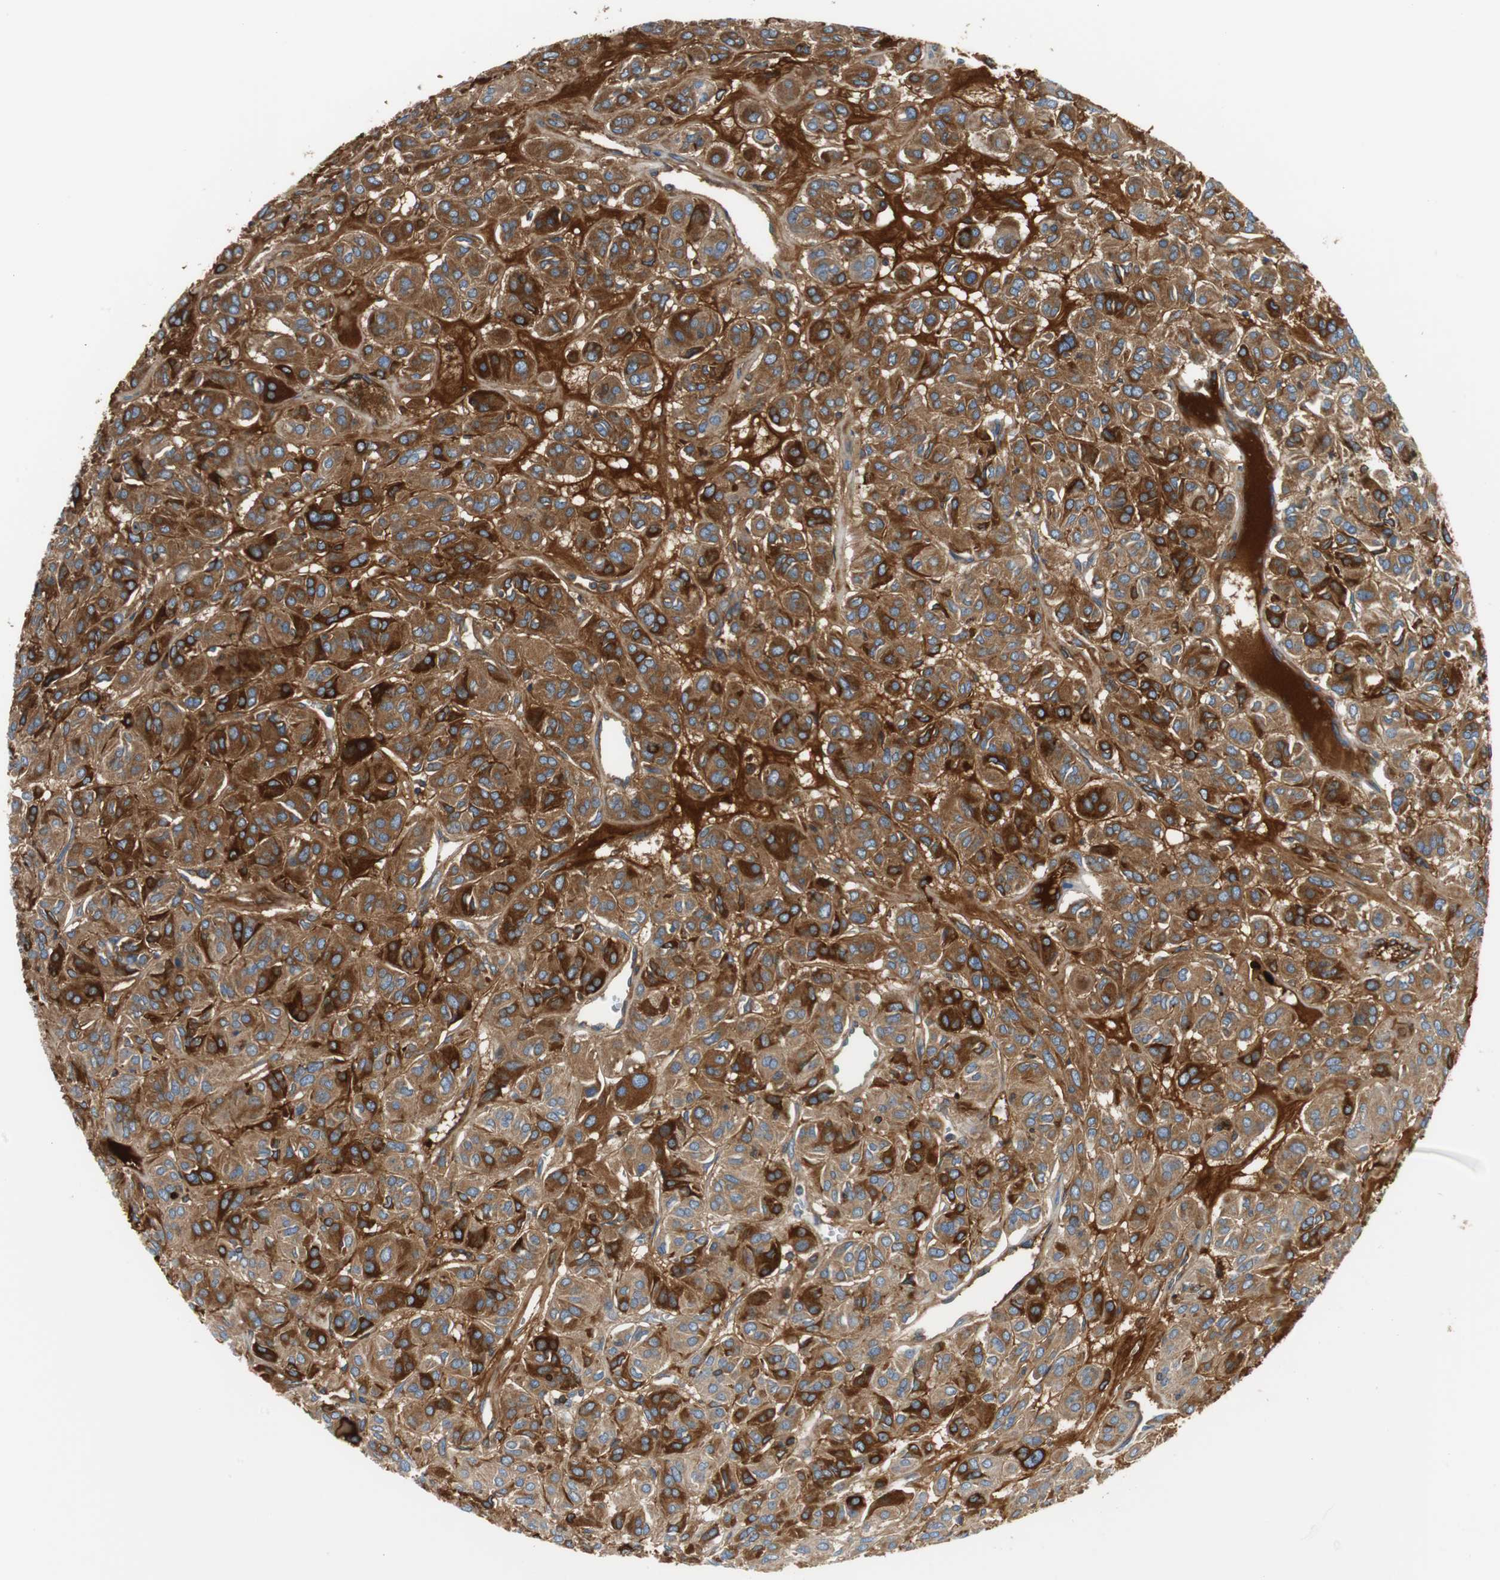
{"staining": {"intensity": "strong", "quantity": ">75%", "location": "cytoplasmic/membranous"}, "tissue": "thyroid cancer", "cell_type": "Tumor cells", "image_type": "cancer", "snomed": [{"axis": "morphology", "description": "Follicular adenoma carcinoma, NOS"}, {"axis": "topography", "description": "Thyroid gland"}], "caption": "A histopathology image of human follicular adenoma carcinoma (thyroid) stained for a protein displays strong cytoplasmic/membranous brown staining in tumor cells. The protein is shown in brown color, while the nuclei are stained blue.", "gene": "APCS", "patient": {"sex": "female", "age": 71}}